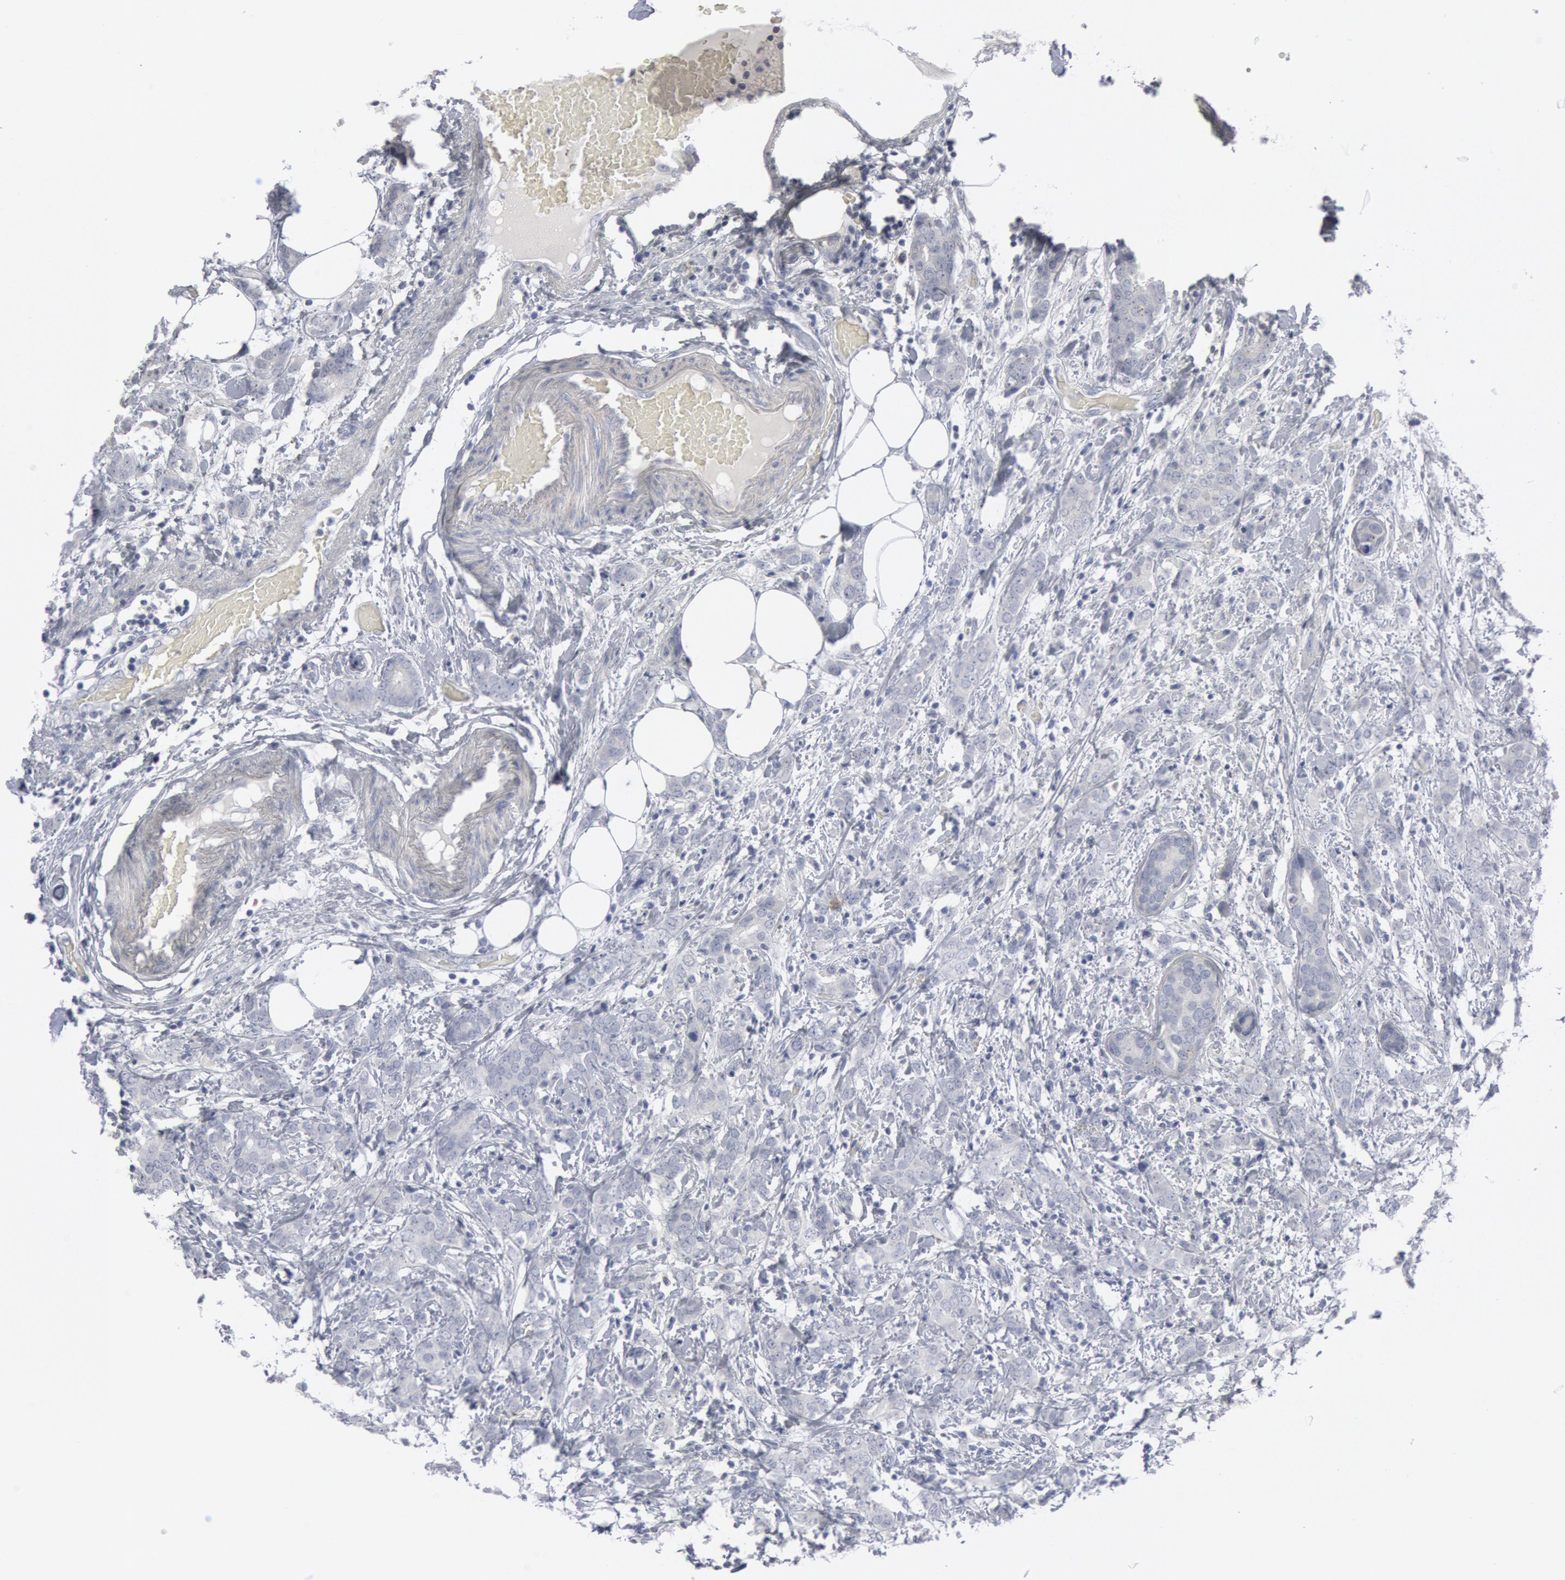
{"staining": {"intensity": "negative", "quantity": "none", "location": "none"}, "tissue": "breast cancer", "cell_type": "Tumor cells", "image_type": "cancer", "snomed": [{"axis": "morphology", "description": "Duct carcinoma"}, {"axis": "topography", "description": "Breast"}], "caption": "Human breast cancer stained for a protein using immunohistochemistry demonstrates no positivity in tumor cells.", "gene": "DMC1", "patient": {"sex": "female", "age": 53}}